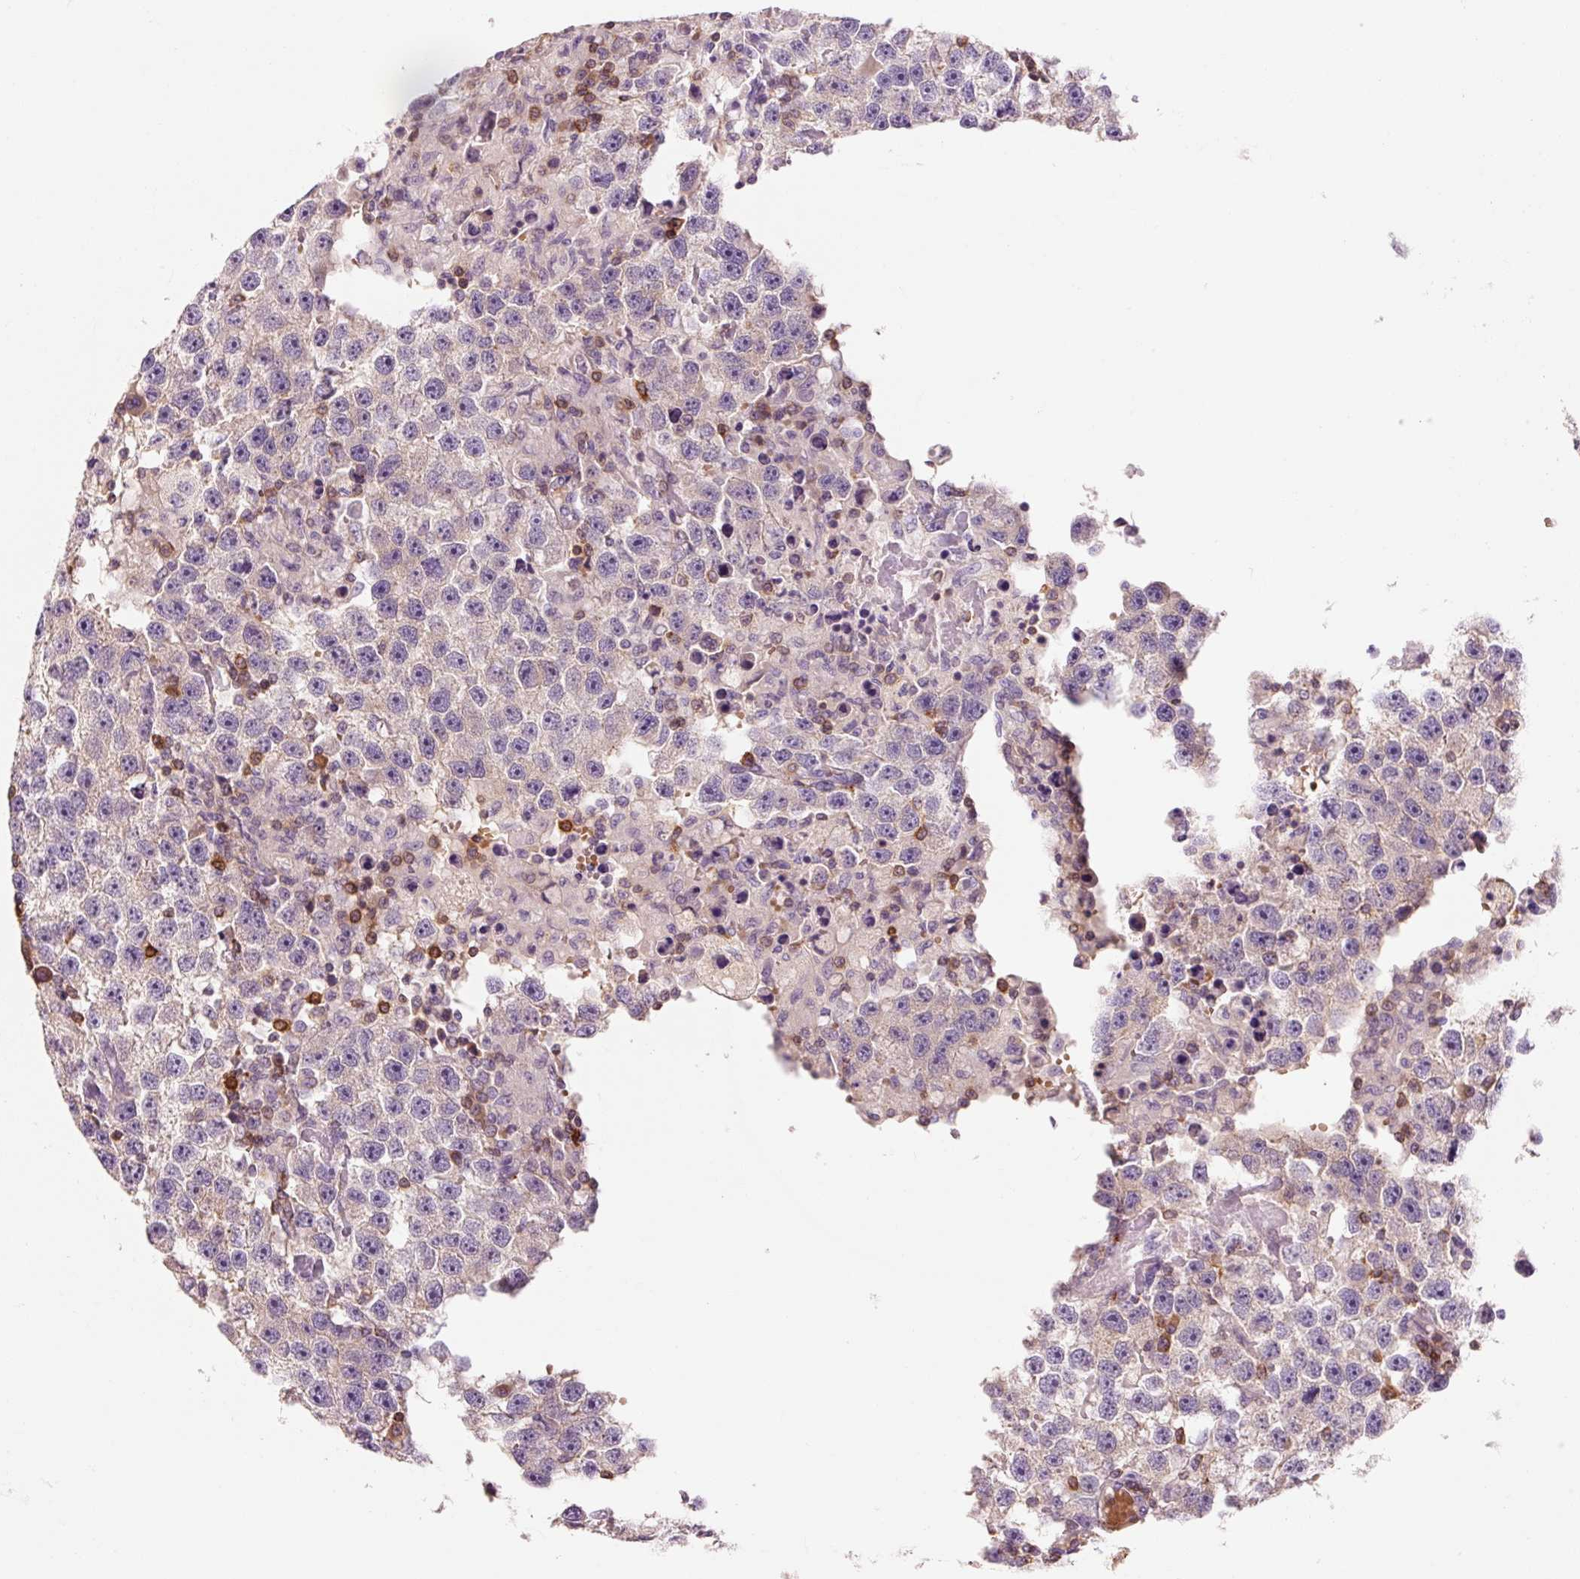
{"staining": {"intensity": "negative", "quantity": "none", "location": "none"}, "tissue": "testis cancer", "cell_type": "Tumor cells", "image_type": "cancer", "snomed": [{"axis": "morphology", "description": "Carcinoma, Embryonal, NOS"}, {"axis": "topography", "description": "Testis"}], "caption": "Photomicrograph shows no protein staining in tumor cells of embryonal carcinoma (testis) tissue. Brightfield microscopy of immunohistochemistry (IHC) stained with DAB (3,3'-diaminobenzidine) (brown) and hematoxylin (blue), captured at high magnification.", "gene": "OR8K1", "patient": {"sex": "male", "age": 83}}